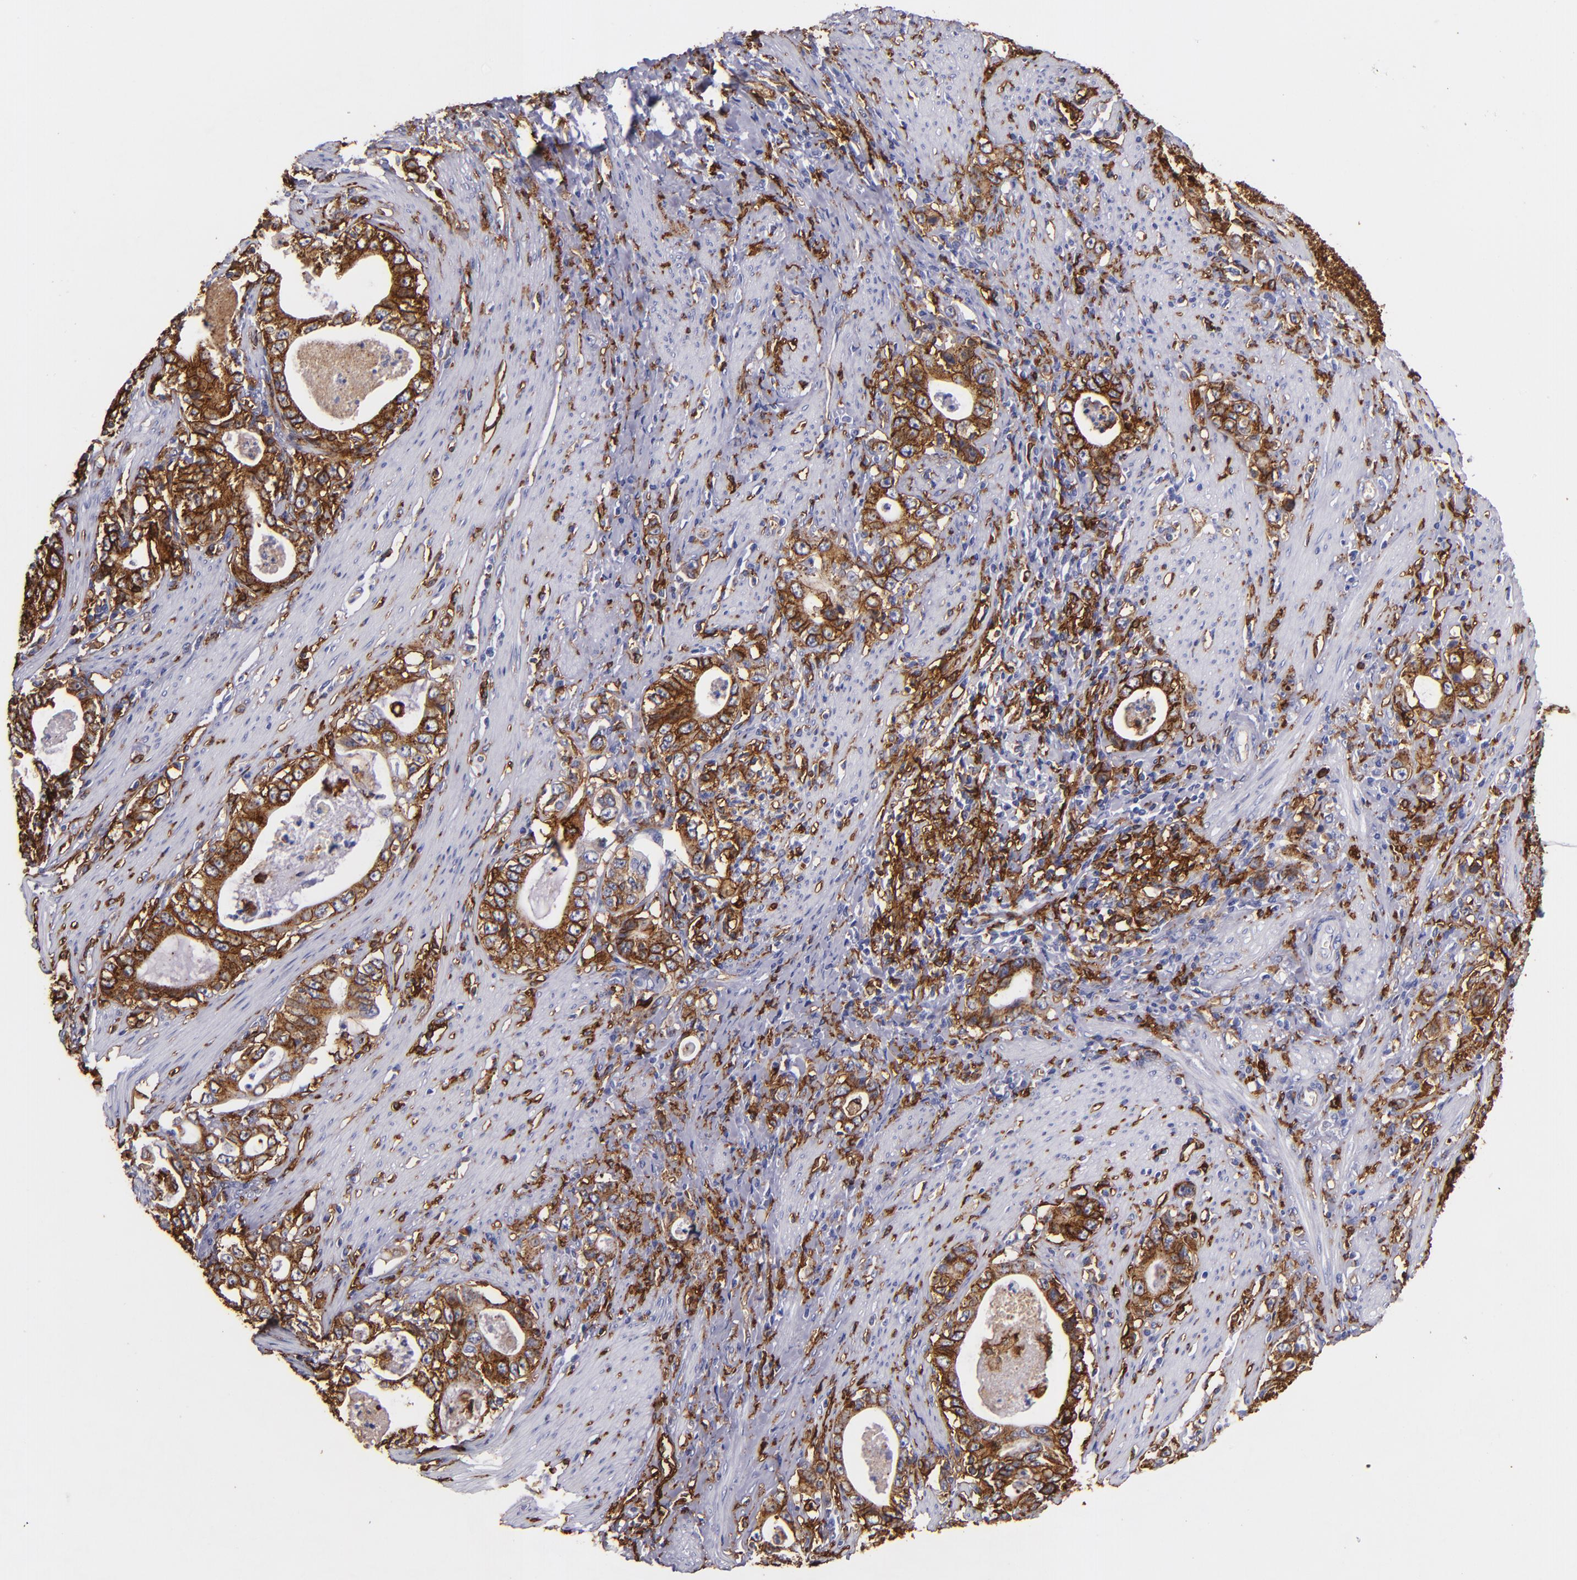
{"staining": {"intensity": "moderate", "quantity": ">75%", "location": "cytoplasmic/membranous"}, "tissue": "stomach cancer", "cell_type": "Tumor cells", "image_type": "cancer", "snomed": [{"axis": "morphology", "description": "Adenocarcinoma, NOS"}, {"axis": "topography", "description": "Stomach, lower"}], "caption": "Brown immunohistochemical staining in stomach cancer (adenocarcinoma) shows moderate cytoplasmic/membranous positivity in approximately >75% of tumor cells.", "gene": "HLA-DRA", "patient": {"sex": "female", "age": 72}}